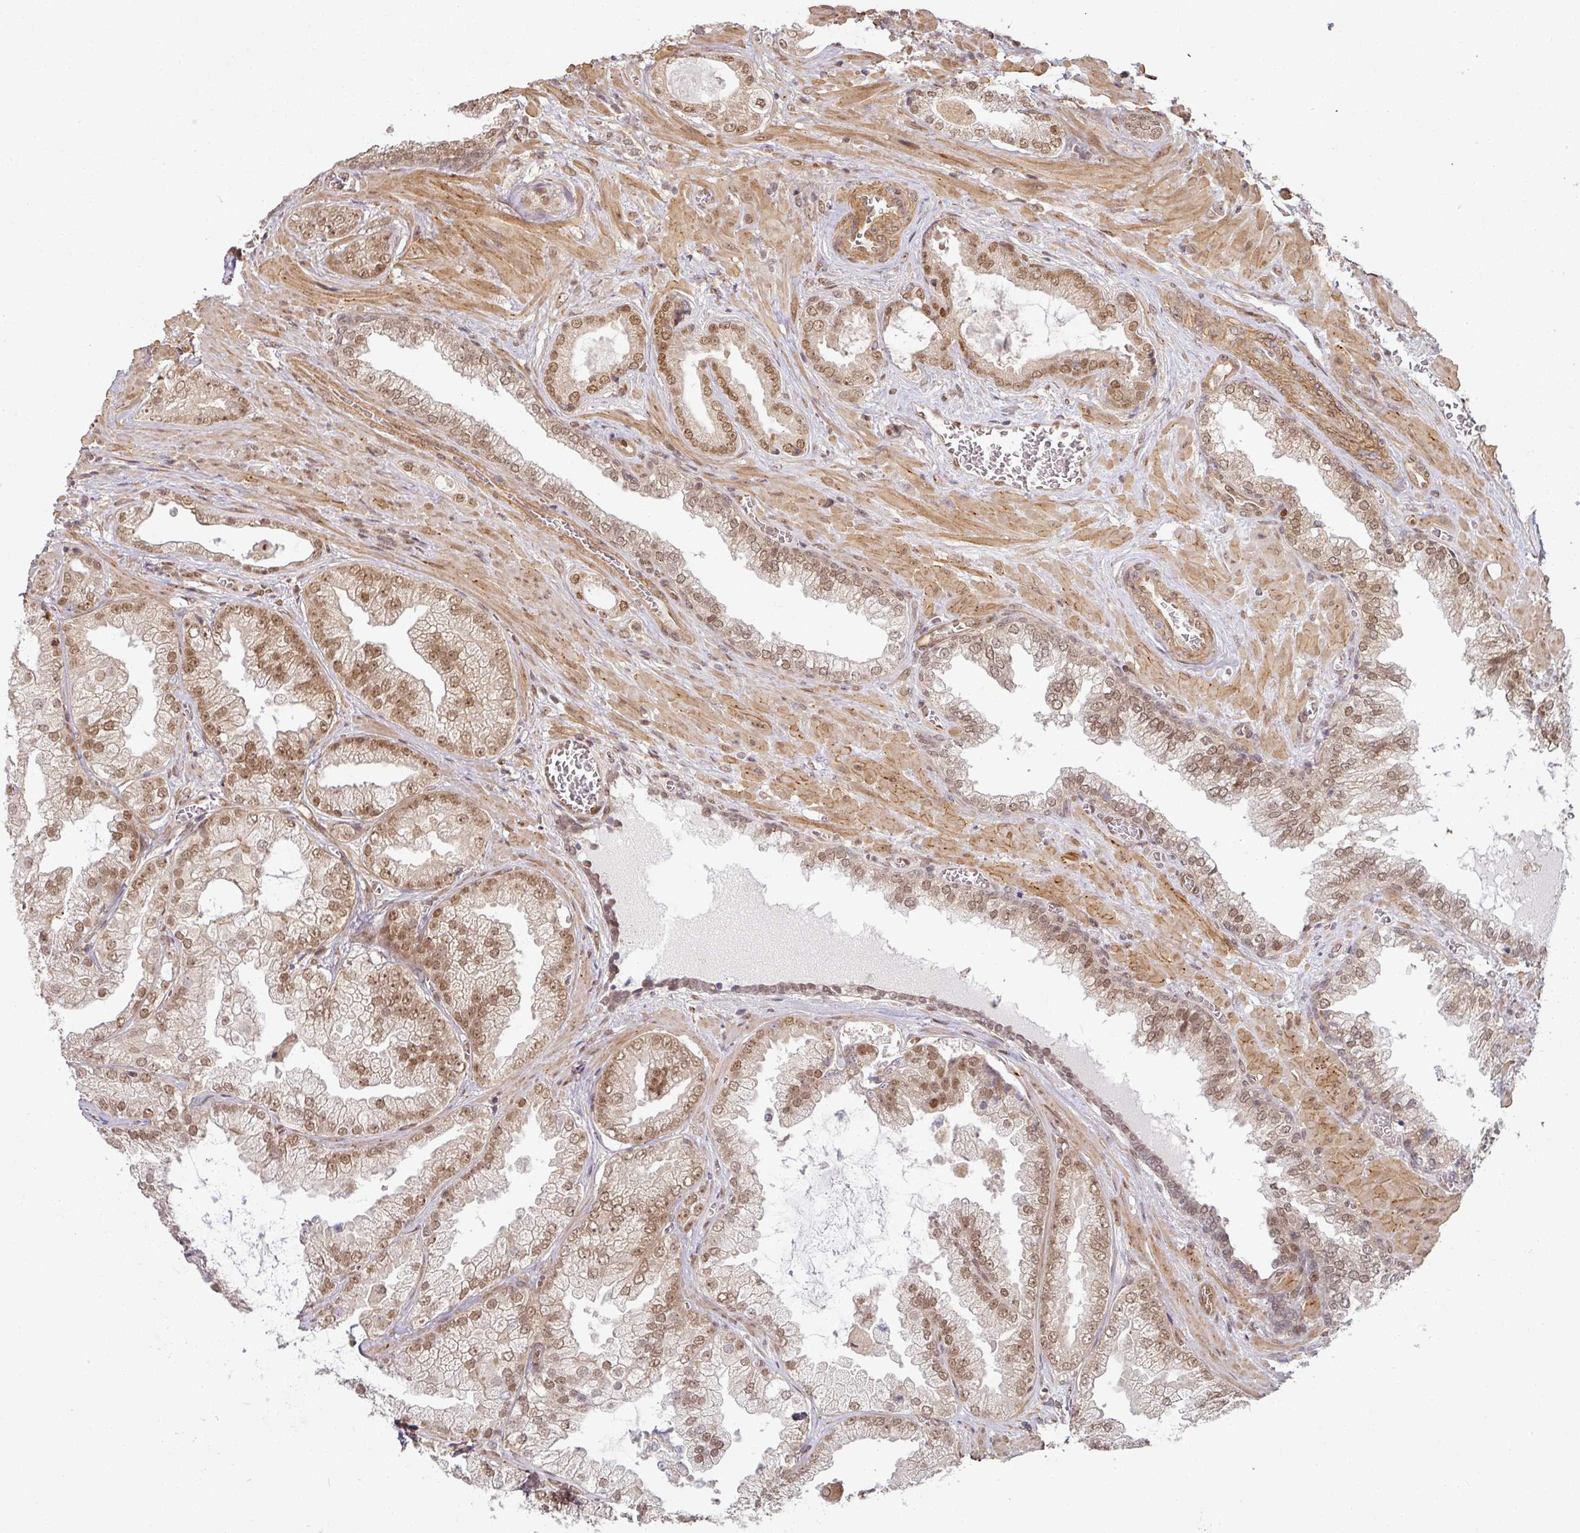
{"staining": {"intensity": "moderate", "quantity": "25%-75%", "location": "nuclear"}, "tissue": "prostate cancer", "cell_type": "Tumor cells", "image_type": "cancer", "snomed": [{"axis": "morphology", "description": "Adenocarcinoma, Low grade"}, {"axis": "topography", "description": "Prostate"}], "caption": "Moderate nuclear staining for a protein is seen in approximately 25%-75% of tumor cells of prostate cancer (low-grade adenocarcinoma) using immunohistochemistry.", "gene": "SIK3", "patient": {"sex": "male", "age": 57}}